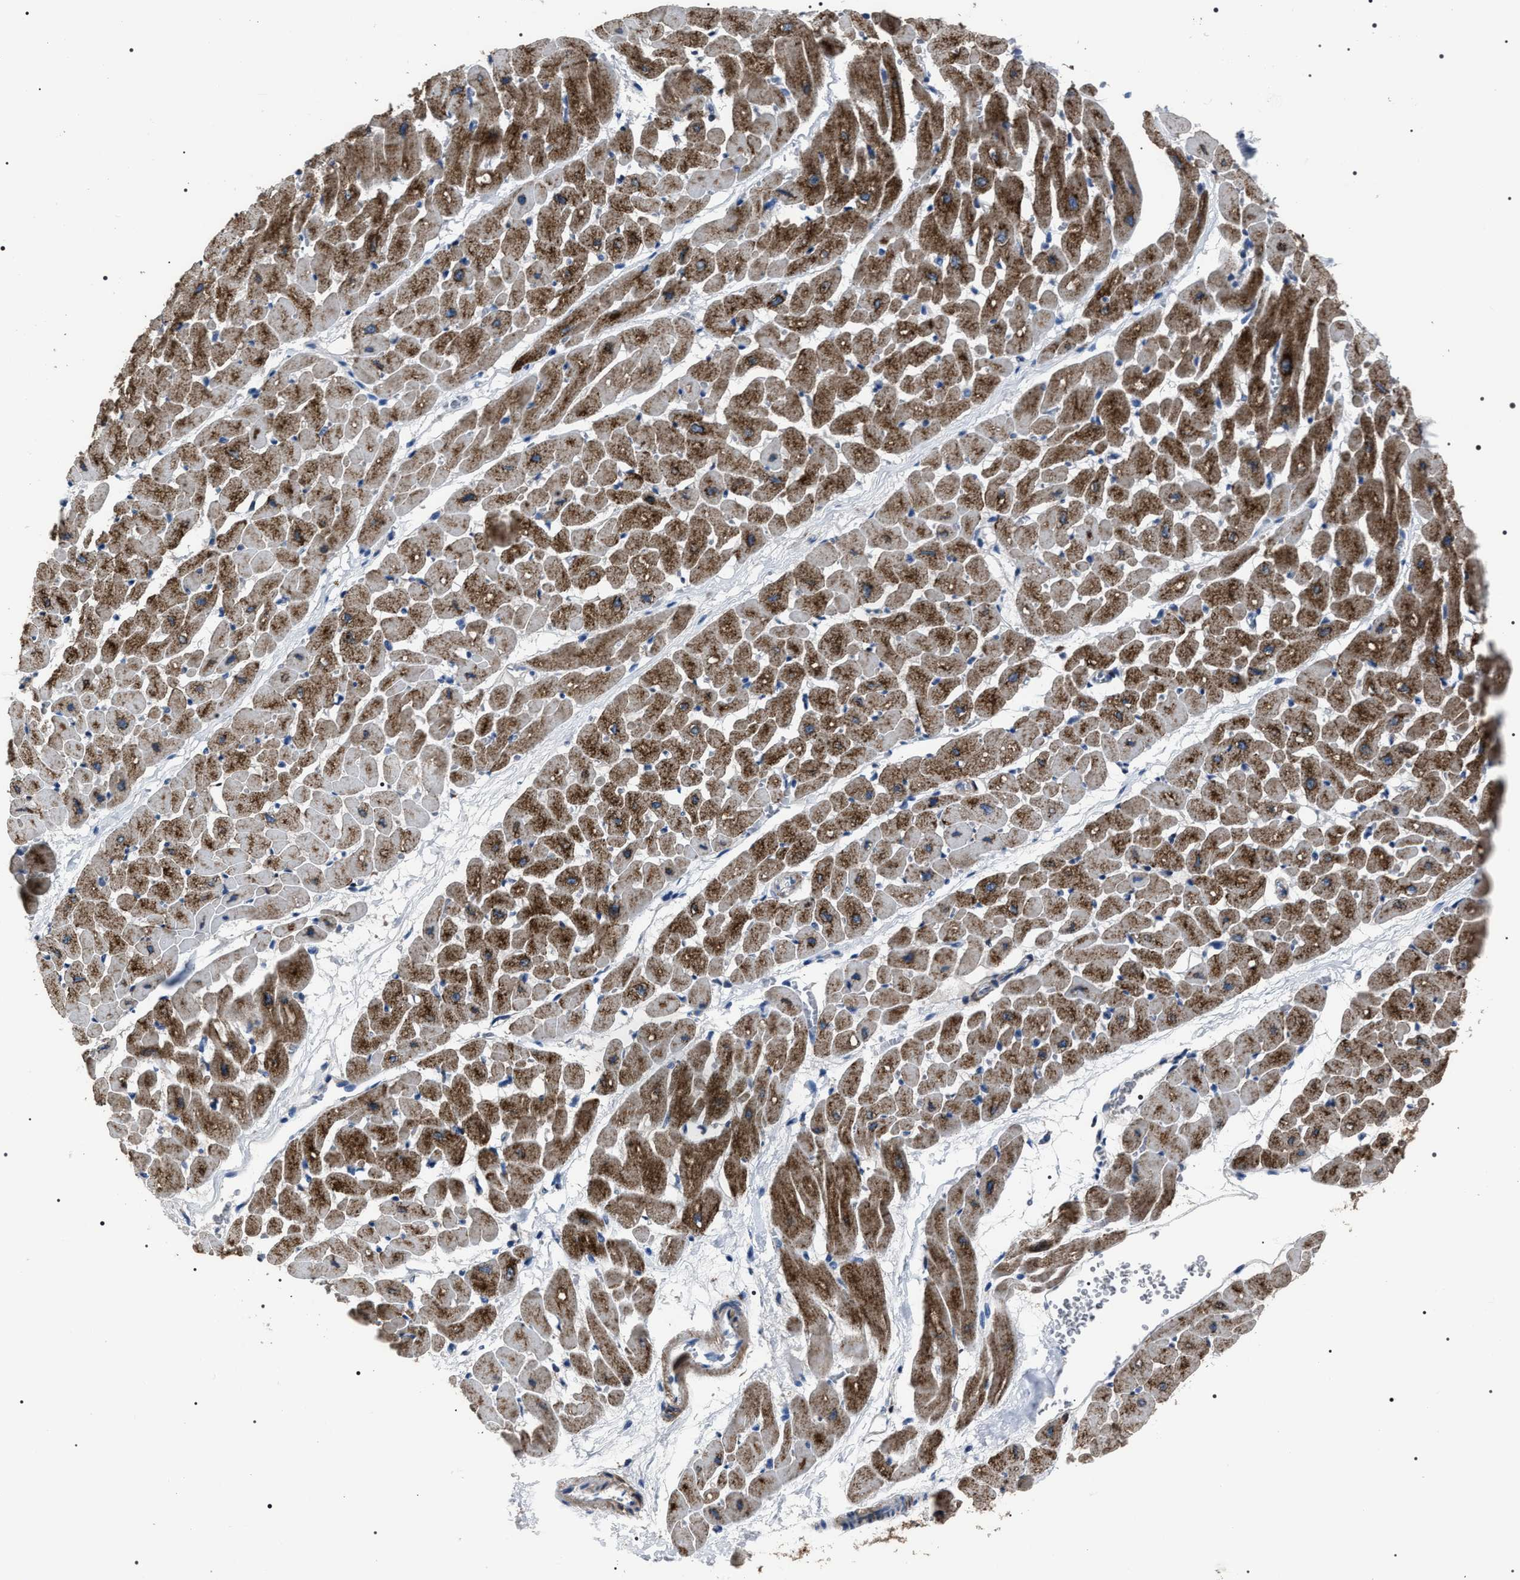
{"staining": {"intensity": "moderate", "quantity": ">75%", "location": "cytoplasmic/membranous"}, "tissue": "heart muscle", "cell_type": "Cardiomyocytes", "image_type": "normal", "snomed": [{"axis": "morphology", "description": "Normal tissue, NOS"}, {"axis": "topography", "description": "Heart"}], "caption": "An immunohistochemistry micrograph of normal tissue is shown. Protein staining in brown shows moderate cytoplasmic/membranous positivity in heart muscle within cardiomyocytes.", "gene": "TRIM54", "patient": {"sex": "male", "age": 45}}